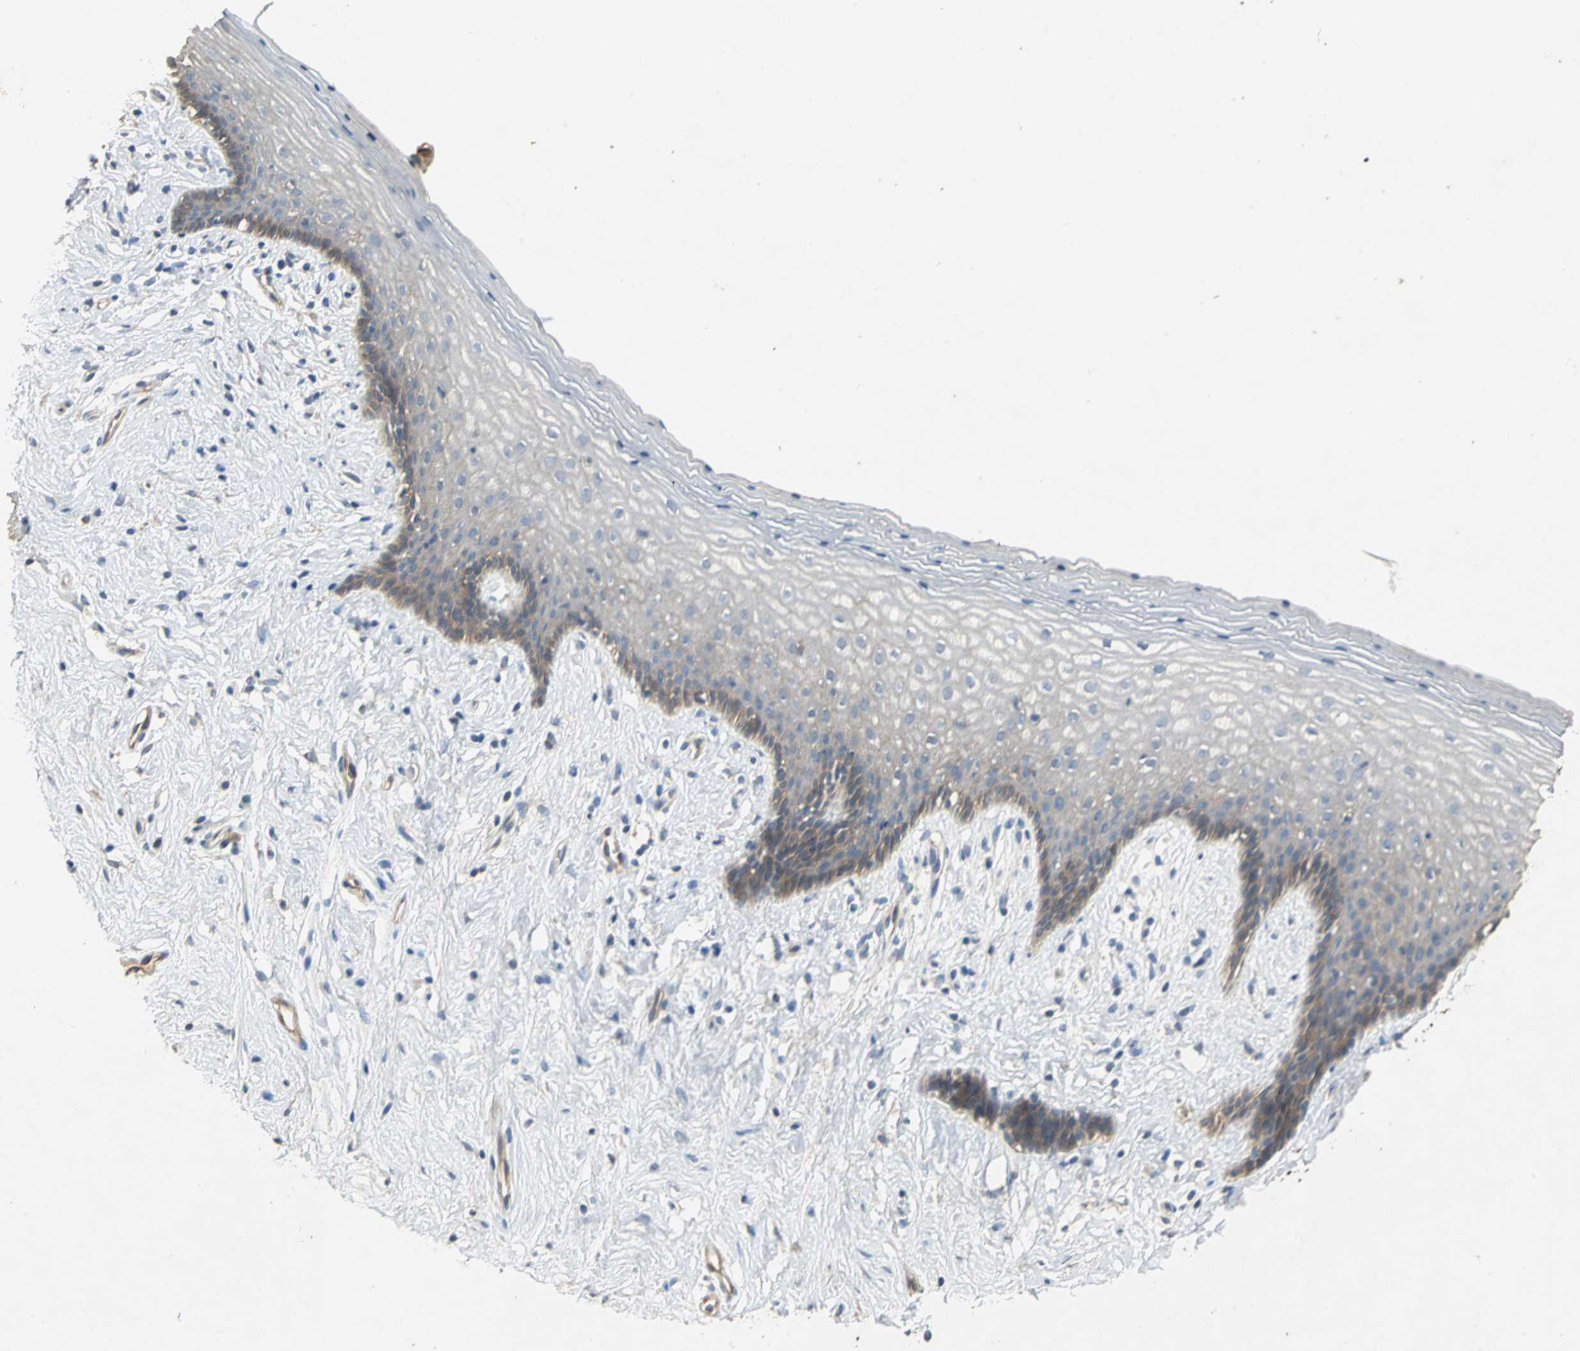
{"staining": {"intensity": "moderate", "quantity": "25%-75%", "location": "cytoplasmic/membranous"}, "tissue": "vagina", "cell_type": "Squamous epithelial cells", "image_type": "normal", "snomed": [{"axis": "morphology", "description": "Normal tissue, NOS"}, {"axis": "topography", "description": "Vagina"}], "caption": "An immunohistochemistry (IHC) image of benign tissue is shown. Protein staining in brown highlights moderate cytoplasmic/membranous positivity in vagina within squamous epithelial cells.", "gene": "MET", "patient": {"sex": "female", "age": 44}}